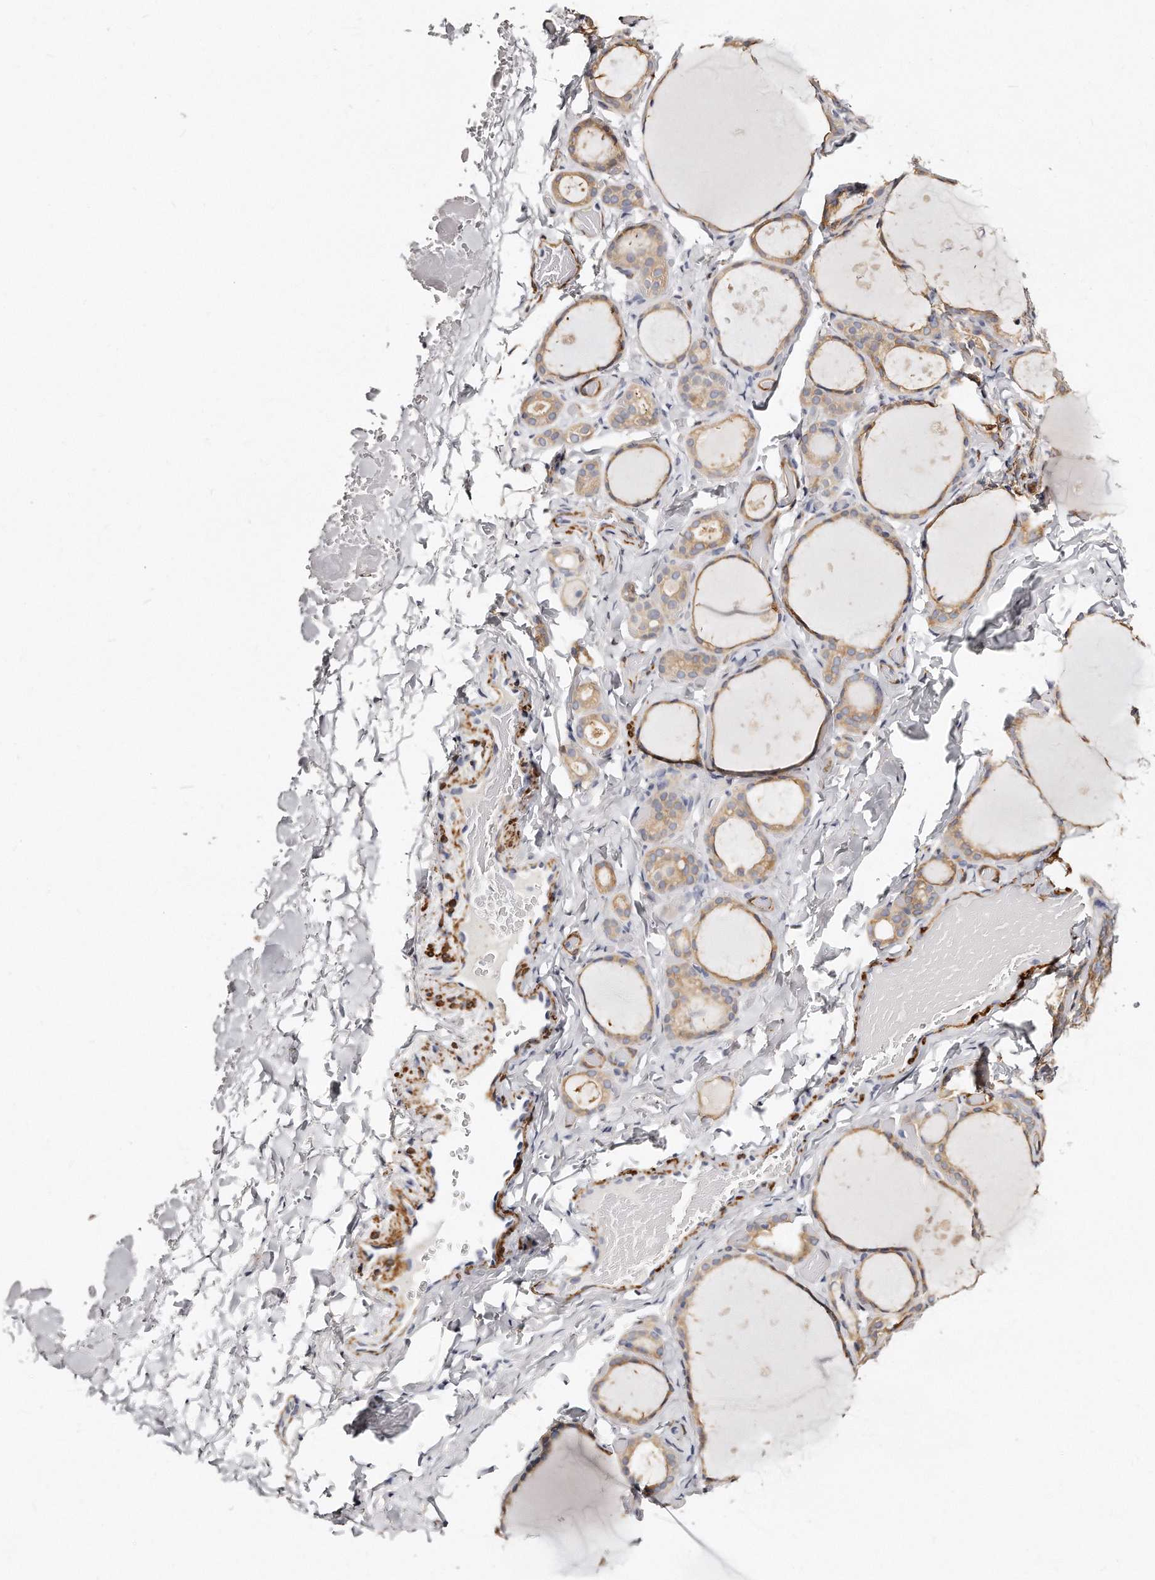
{"staining": {"intensity": "weak", "quantity": ">75%", "location": "cytoplasmic/membranous"}, "tissue": "thyroid gland", "cell_type": "Glandular cells", "image_type": "normal", "snomed": [{"axis": "morphology", "description": "Normal tissue, NOS"}, {"axis": "topography", "description": "Thyroid gland"}], "caption": "DAB immunohistochemical staining of normal thyroid gland shows weak cytoplasmic/membranous protein staining in approximately >75% of glandular cells.", "gene": "LMOD1", "patient": {"sex": "female", "age": 44}}